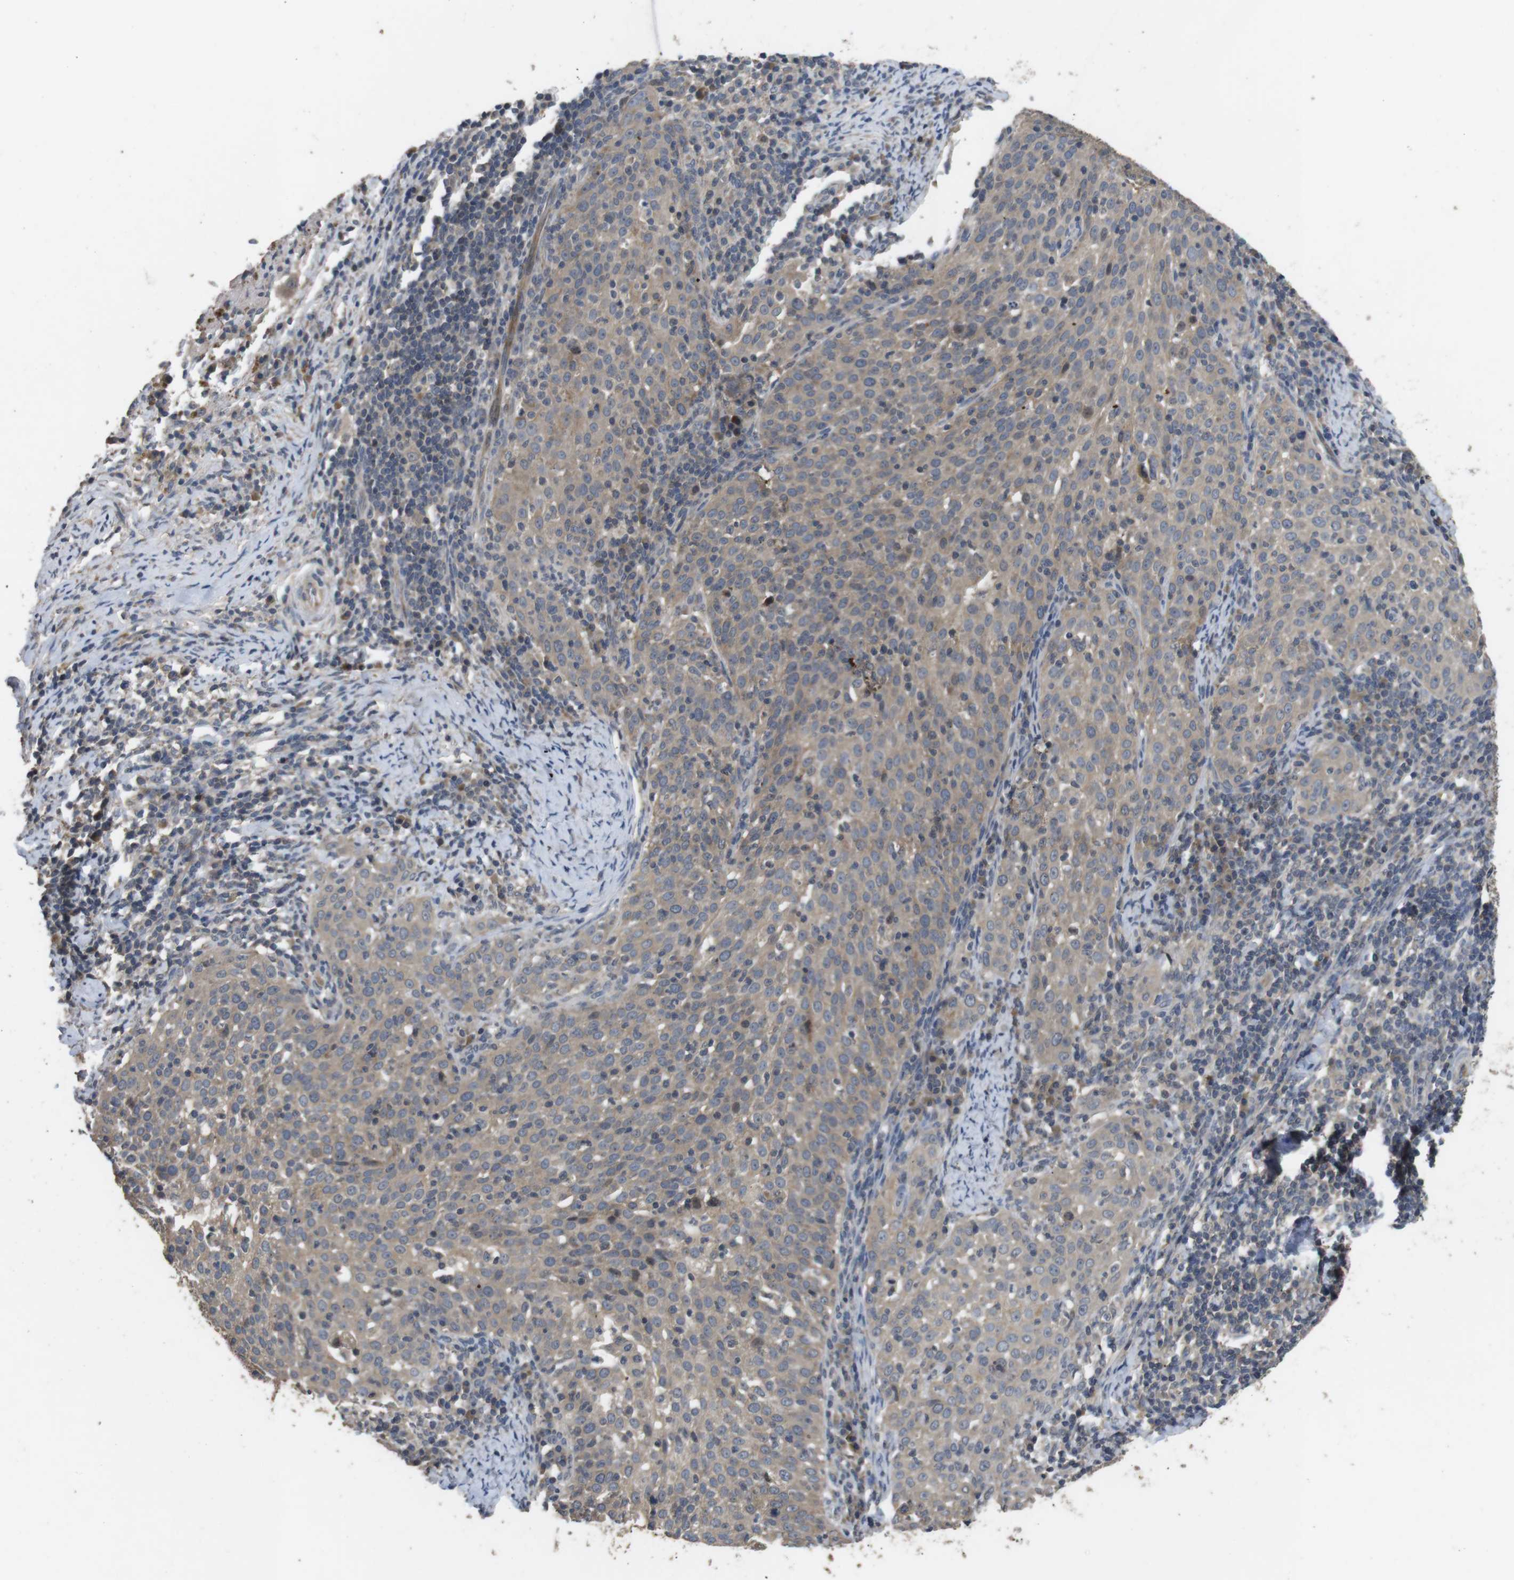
{"staining": {"intensity": "weak", "quantity": ">75%", "location": "cytoplasmic/membranous"}, "tissue": "cervical cancer", "cell_type": "Tumor cells", "image_type": "cancer", "snomed": [{"axis": "morphology", "description": "Squamous cell carcinoma, NOS"}, {"axis": "topography", "description": "Cervix"}], "caption": "Cervical squamous cell carcinoma stained with DAB IHC demonstrates low levels of weak cytoplasmic/membranous staining in about >75% of tumor cells.", "gene": "ADGRL3", "patient": {"sex": "female", "age": 51}}